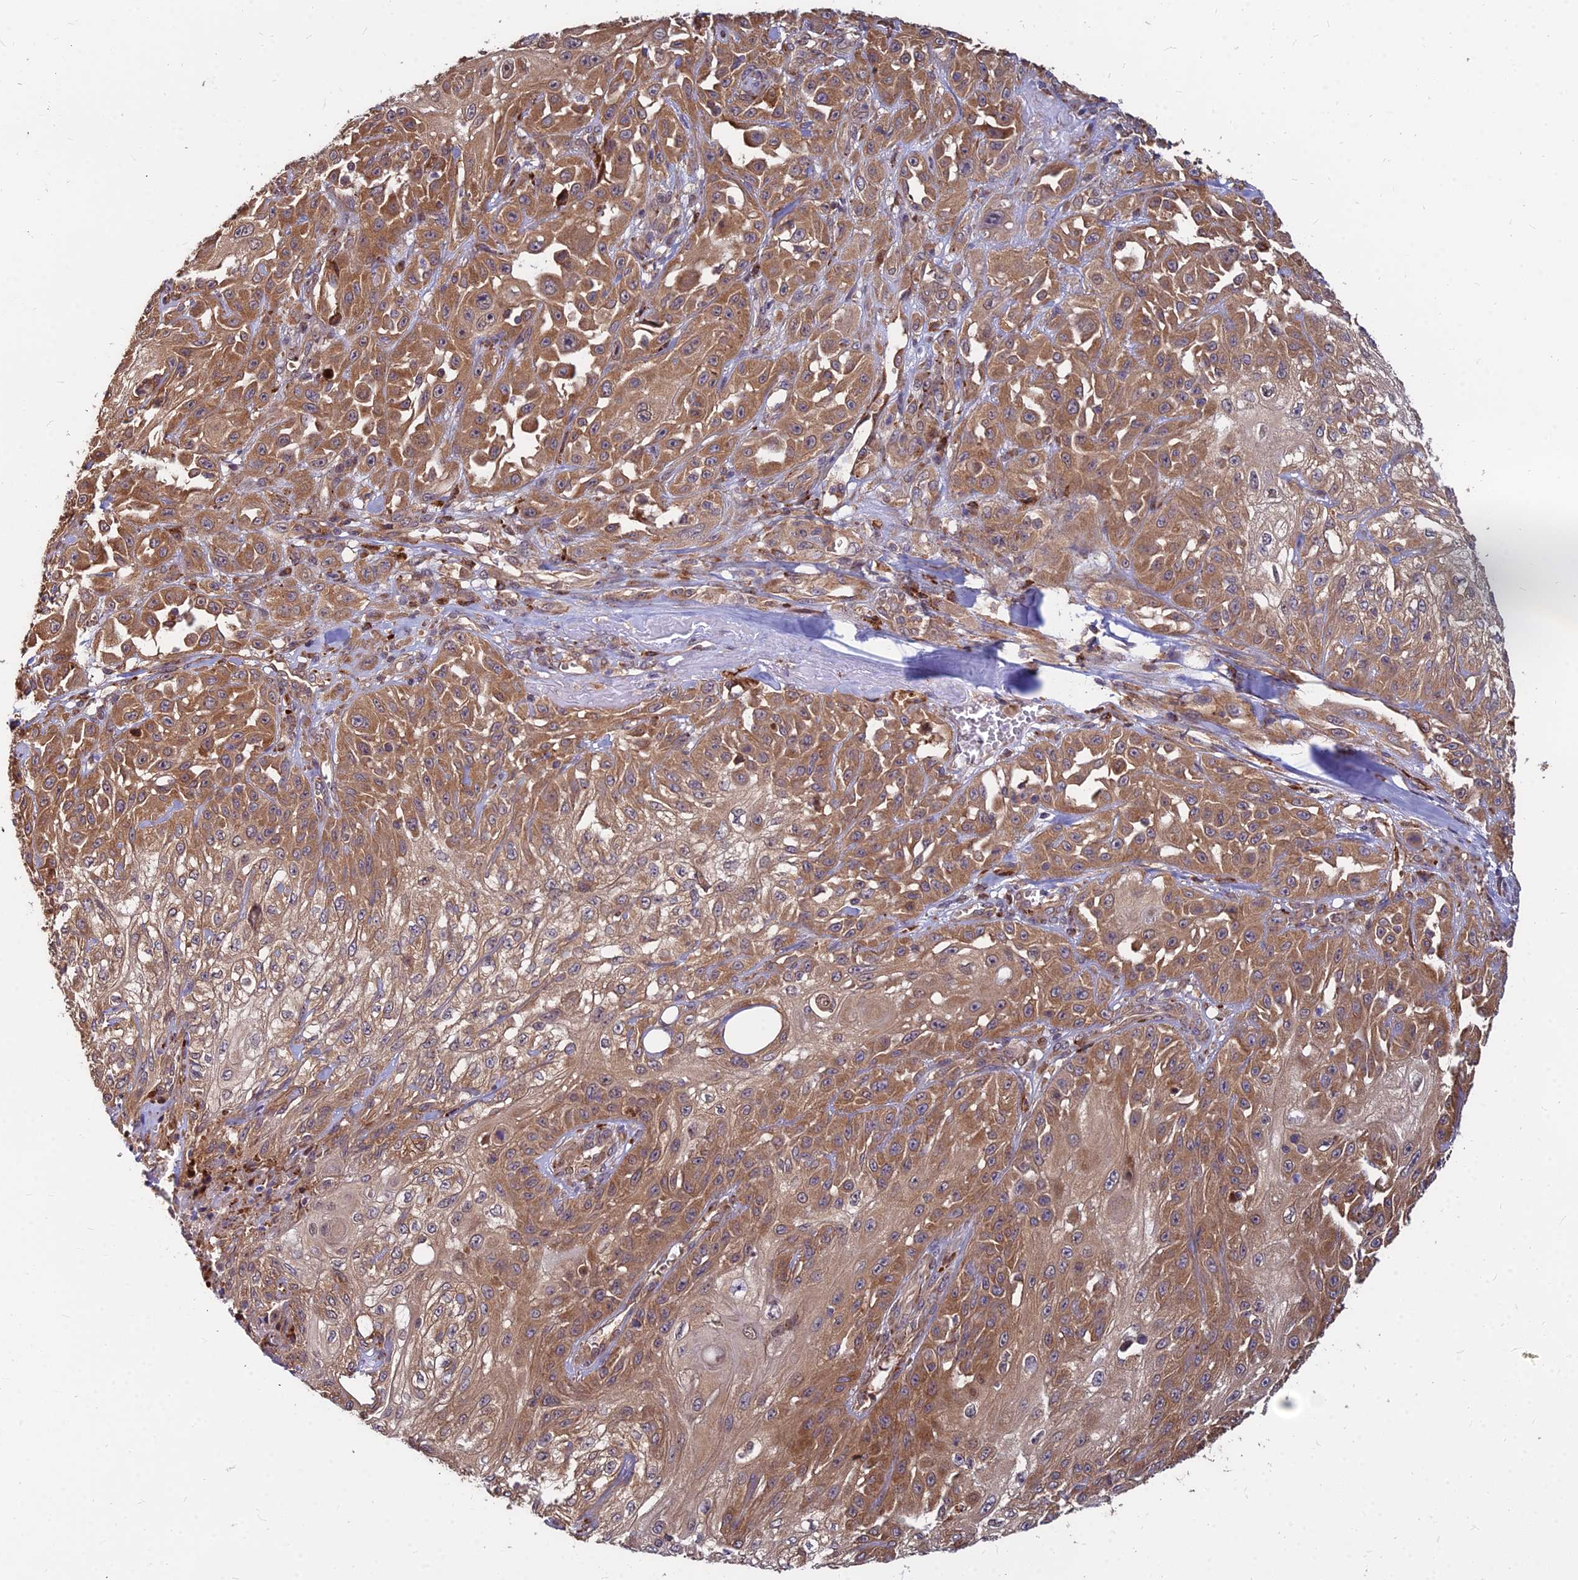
{"staining": {"intensity": "moderate", "quantity": ">75%", "location": "cytoplasmic/membranous"}, "tissue": "skin cancer", "cell_type": "Tumor cells", "image_type": "cancer", "snomed": [{"axis": "morphology", "description": "Squamous cell carcinoma, NOS"}, {"axis": "morphology", "description": "Squamous cell carcinoma, metastatic, NOS"}, {"axis": "topography", "description": "Skin"}, {"axis": "topography", "description": "Lymph node"}], "caption": "IHC photomicrograph of squamous cell carcinoma (skin) stained for a protein (brown), which displays medium levels of moderate cytoplasmic/membranous staining in about >75% of tumor cells.", "gene": "CCT6B", "patient": {"sex": "male", "age": 75}}